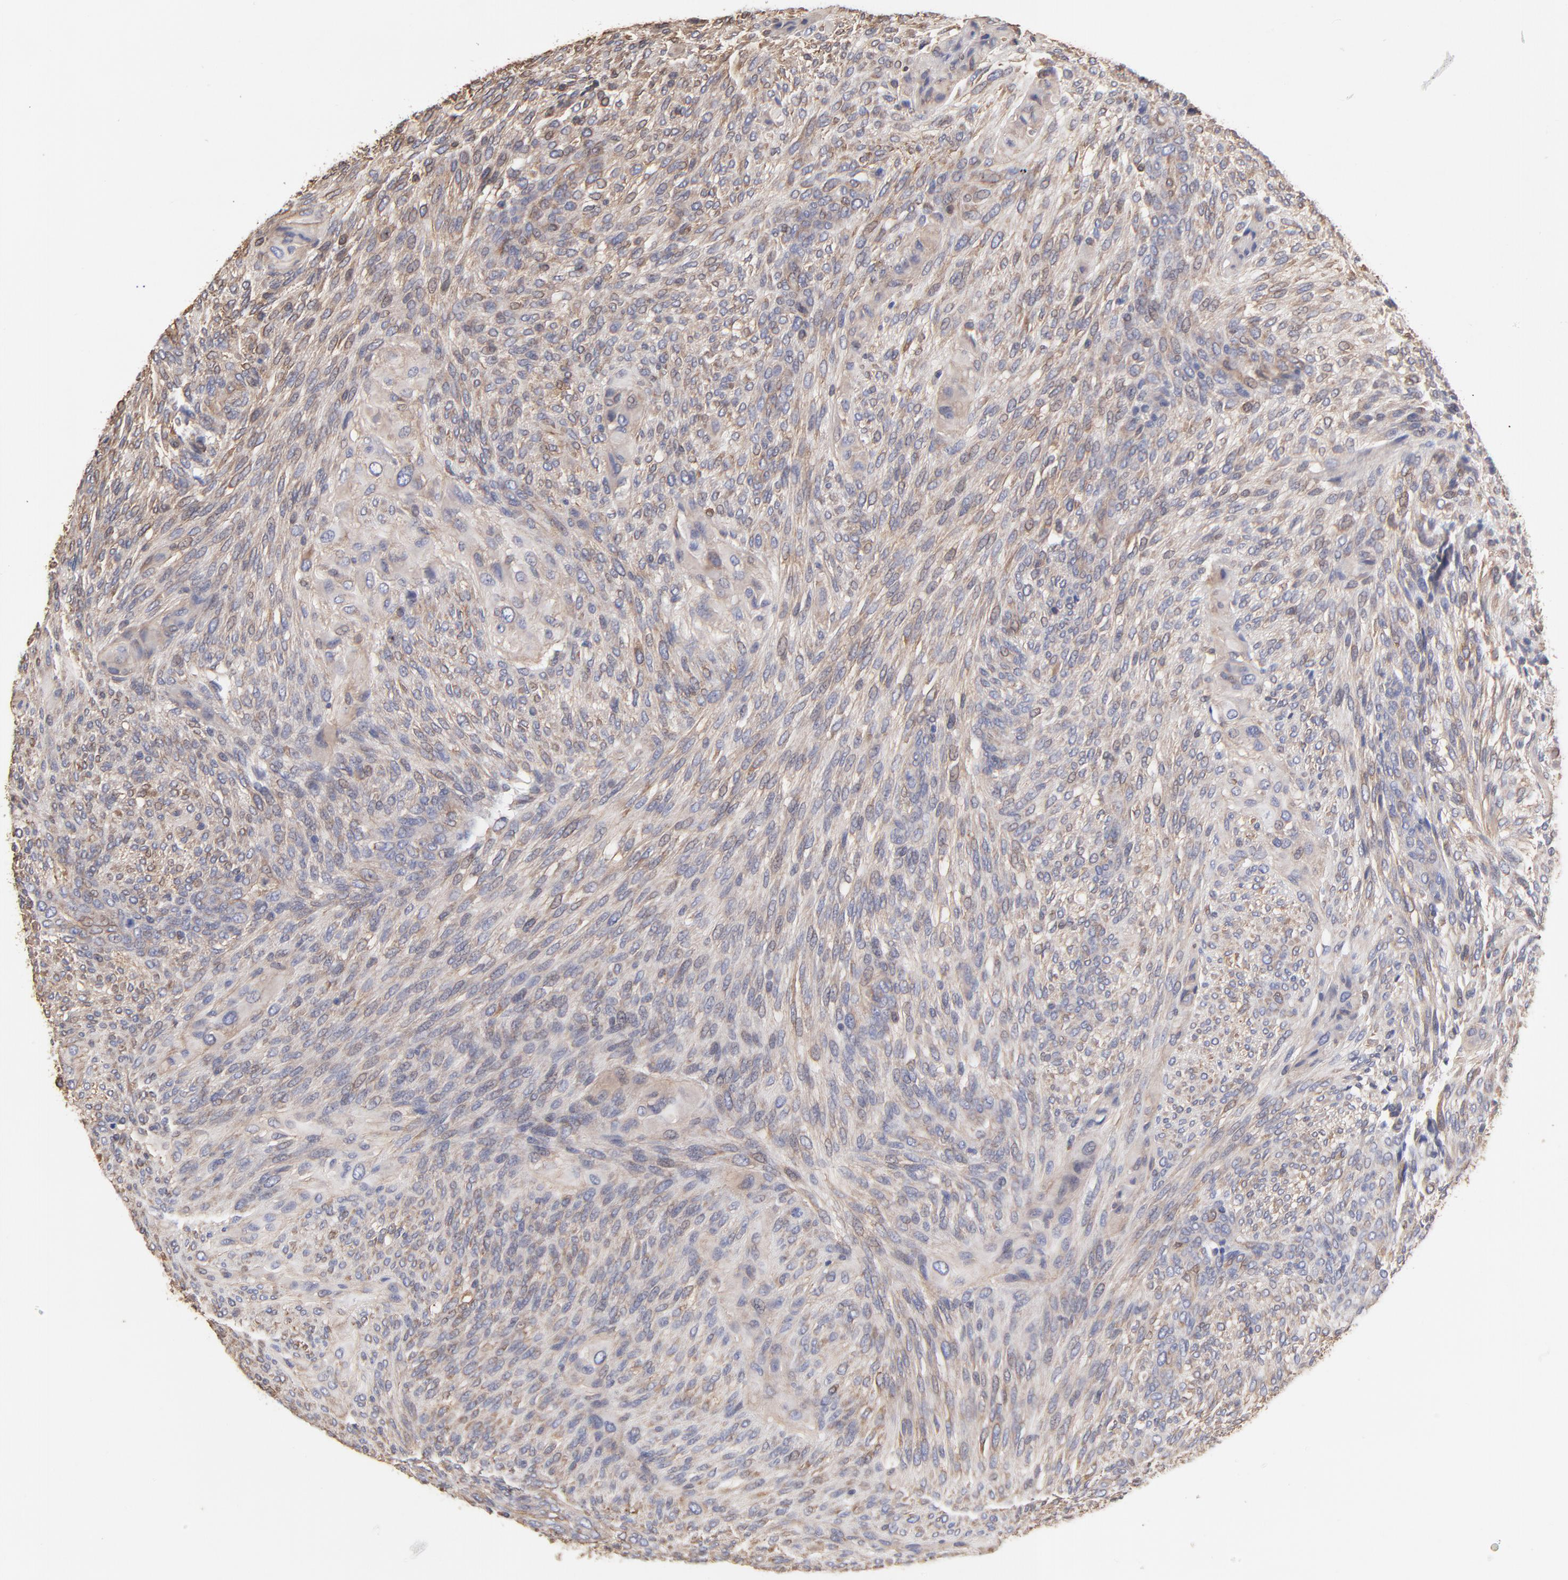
{"staining": {"intensity": "weak", "quantity": "25%-75%", "location": "cytoplasmic/membranous,nuclear"}, "tissue": "glioma", "cell_type": "Tumor cells", "image_type": "cancer", "snomed": [{"axis": "morphology", "description": "Glioma, malignant, High grade"}, {"axis": "topography", "description": "Cerebral cortex"}], "caption": "Protein analysis of glioma tissue shows weak cytoplasmic/membranous and nuclear positivity in approximately 25%-75% of tumor cells.", "gene": "LRCH2", "patient": {"sex": "female", "age": 55}}